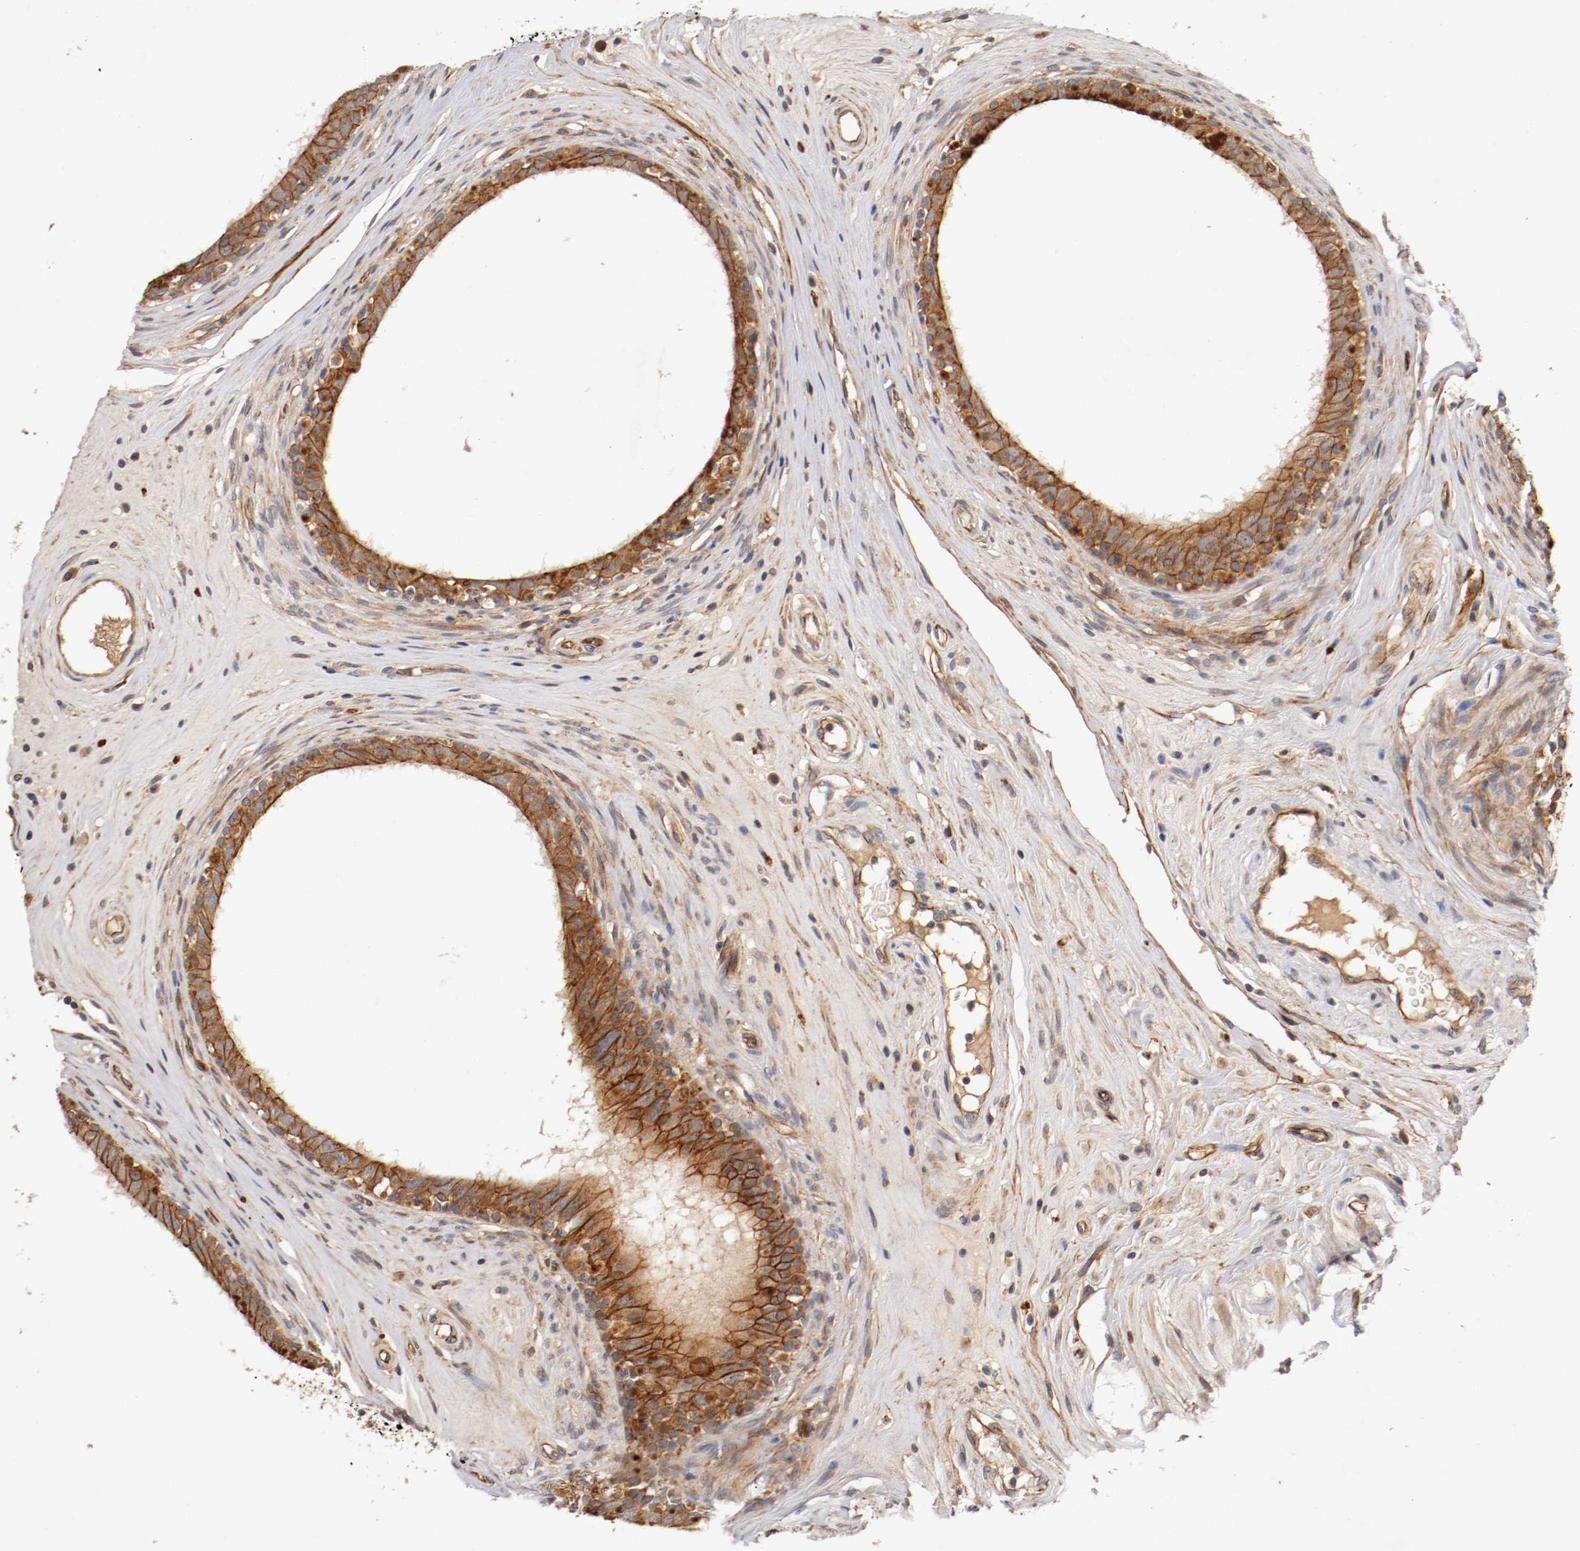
{"staining": {"intensity": "strong", "quantity": ">75%", "location": "cytoplasmic/membranous"}, "tissue": "epididymis", "cell_type": "Glandular cells", "image_type": "normal", "snomed": [{"axis": "morphology", "description": "Normal tissue, NOS"}, {"axis": "morphology", "description": "Inflammation, NOS"}, {"axis": "topography", "description": "Epididymis"}], "caption": "IHC histopathology image of benign epididymis: epididymis stained using IHC shows high levels of strong protein expression localized specifically in the cytoplasmic/membranous of glandular cells, appearing as a cytoplasmic/membranous brown color.", "gene": "TYK2", "patient": {"sex": "male", "age": 84}}